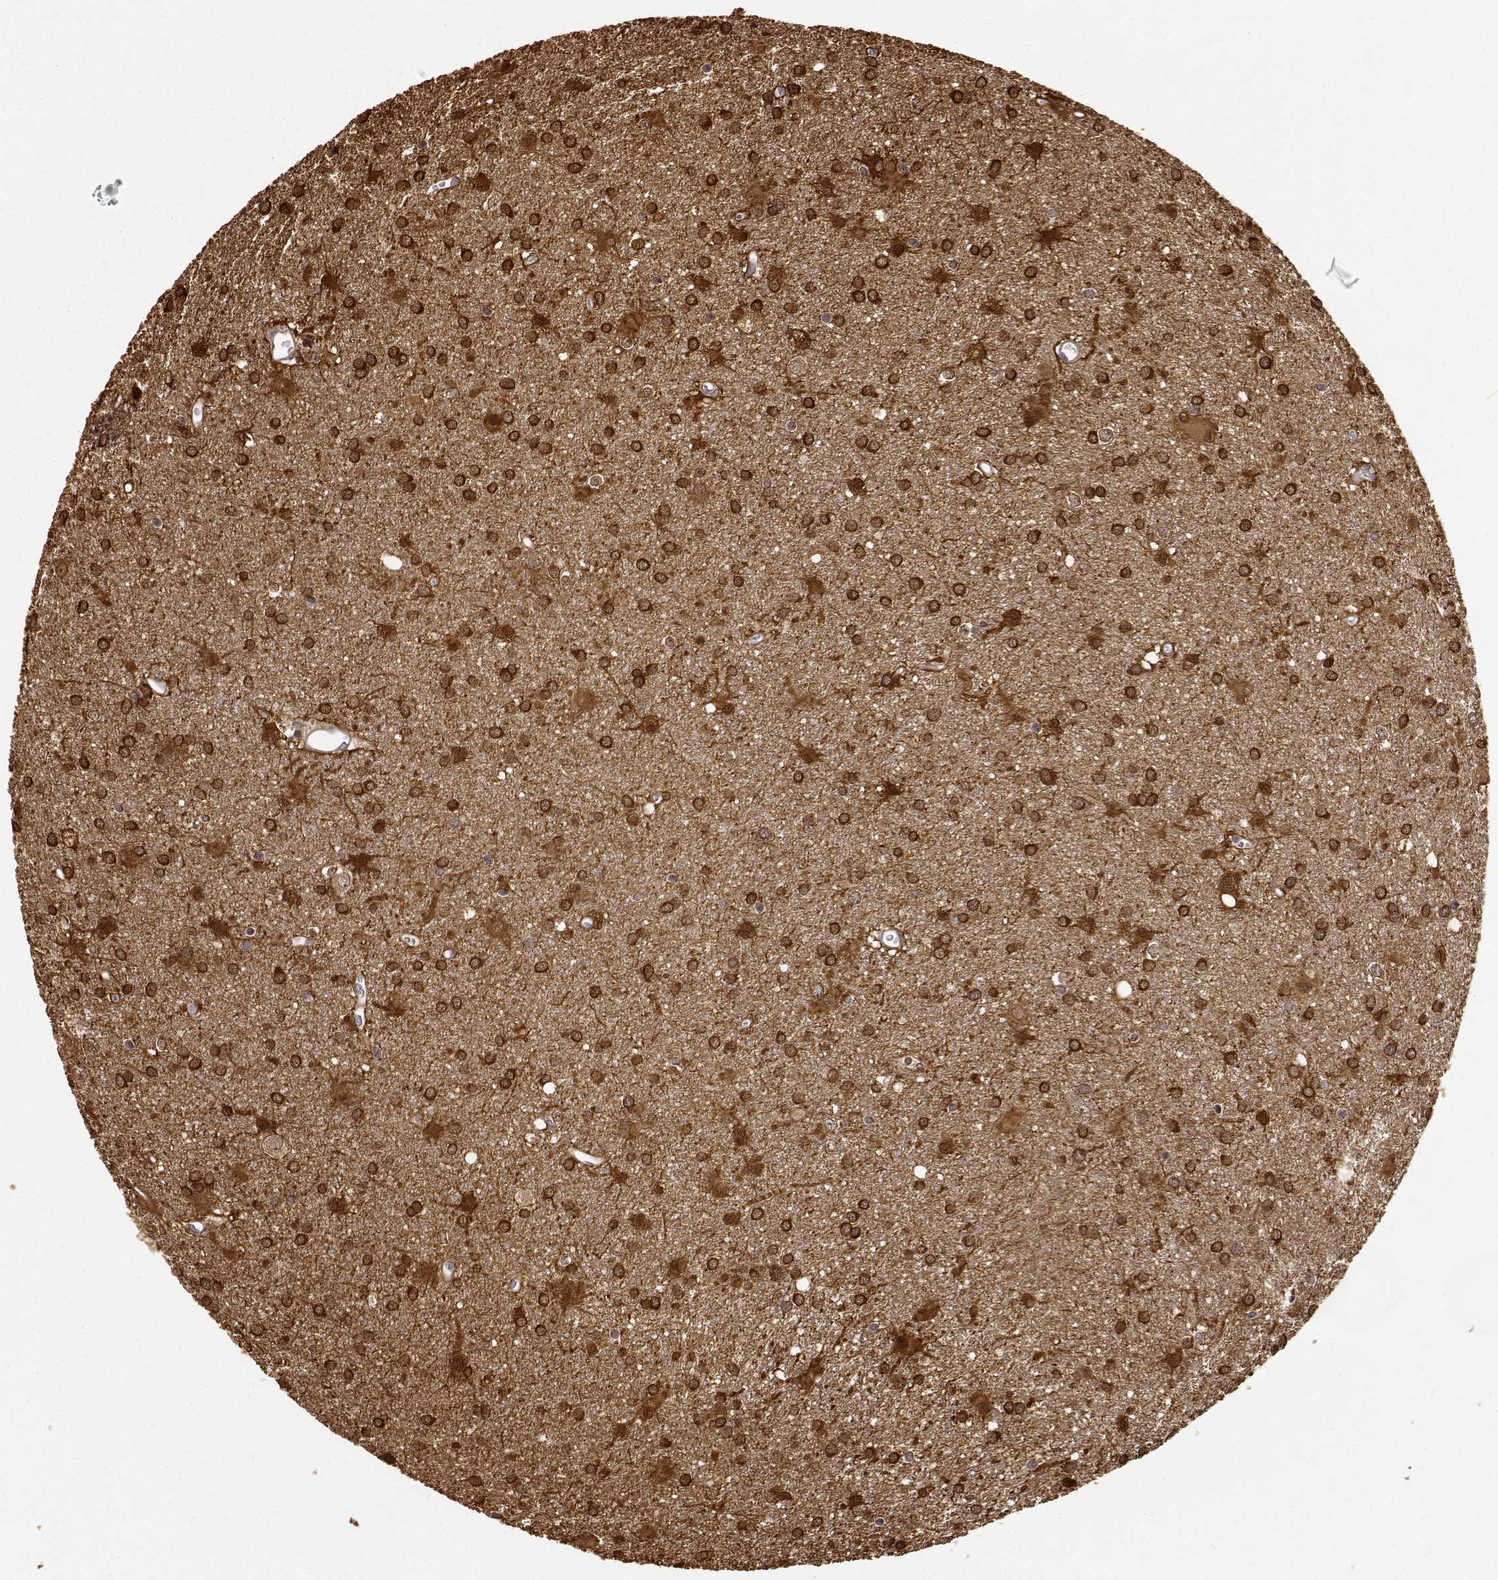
{"staining": {"intensity": "strong", "quantity": ">75%", "location": "cytoplasmic/membranous"}, "tissue": "glioma", "cell_type": "Tumor cells", "image_type": "cancer", "snomed": [{"axis": "morphology", "description": "Glioma, malignant, Low grade"}, {"axis": "topography", "description": "Brain"}], "caption": "Human glioma stained with a brown dye shows strong cytoplasmic/membranous positive expression in approximately >75% of tumor cells.", "gene": "PHGDH", "patient": {"sex": "male", "age": 58}}